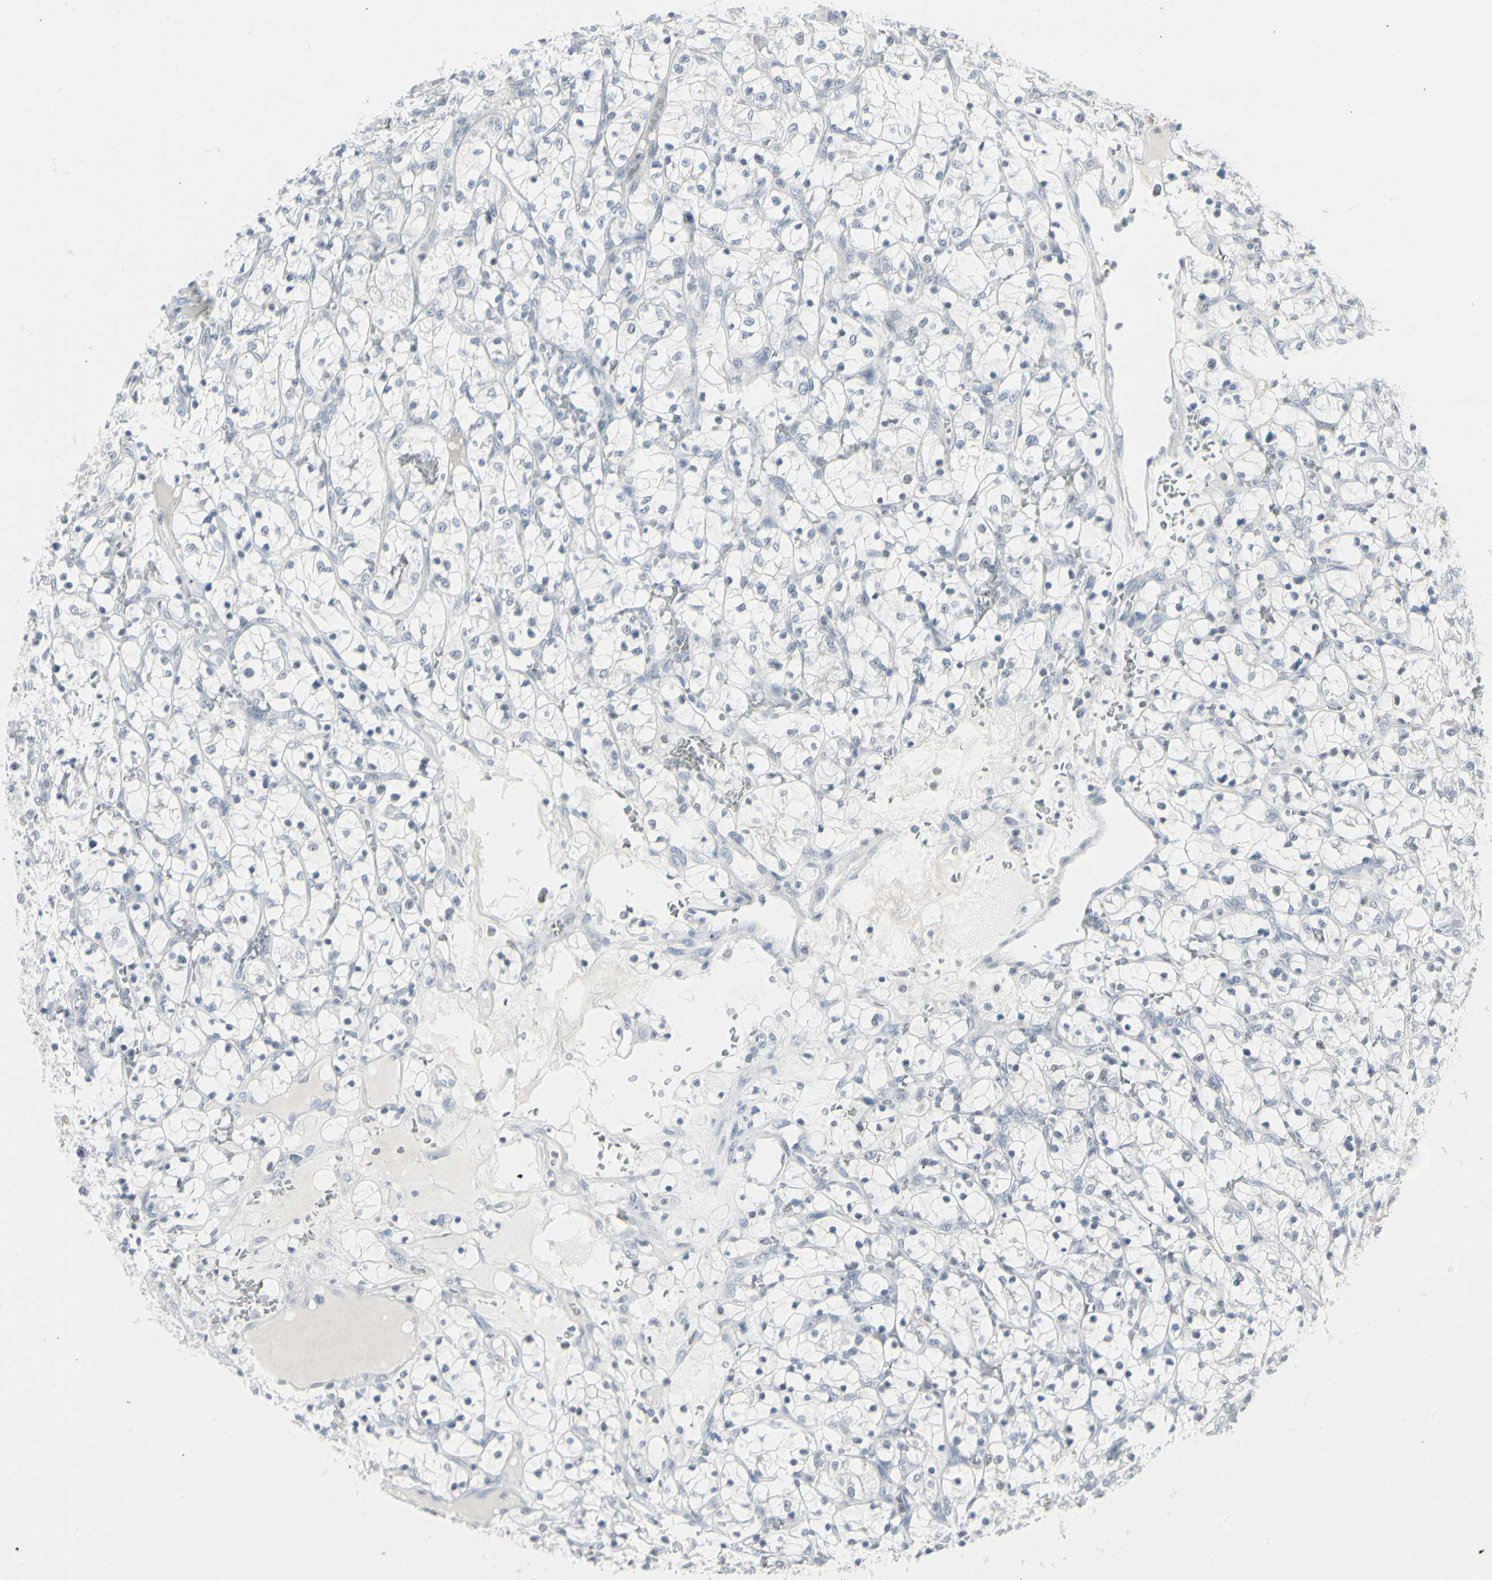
{"staining": {"intensity": "negative", "quantity": "none", "location": "none"}, "tissue": "renal cancer", "cell_type": "Tumor cells", "image_type": "cancer", "snomed": [{"axis": "morphology", "description": "Adenocarcinoma, NOS"}, {"axis": "topography", "description": "Kidney"}], "caption": "A high-resolution micrograph shows immunohistochemistry (IHC) staining of renal cancer, which exhibits no significant expression in tumor cells.", "gene": "ZBTB7B", "patient": {"sex": "female", "age": 69}}